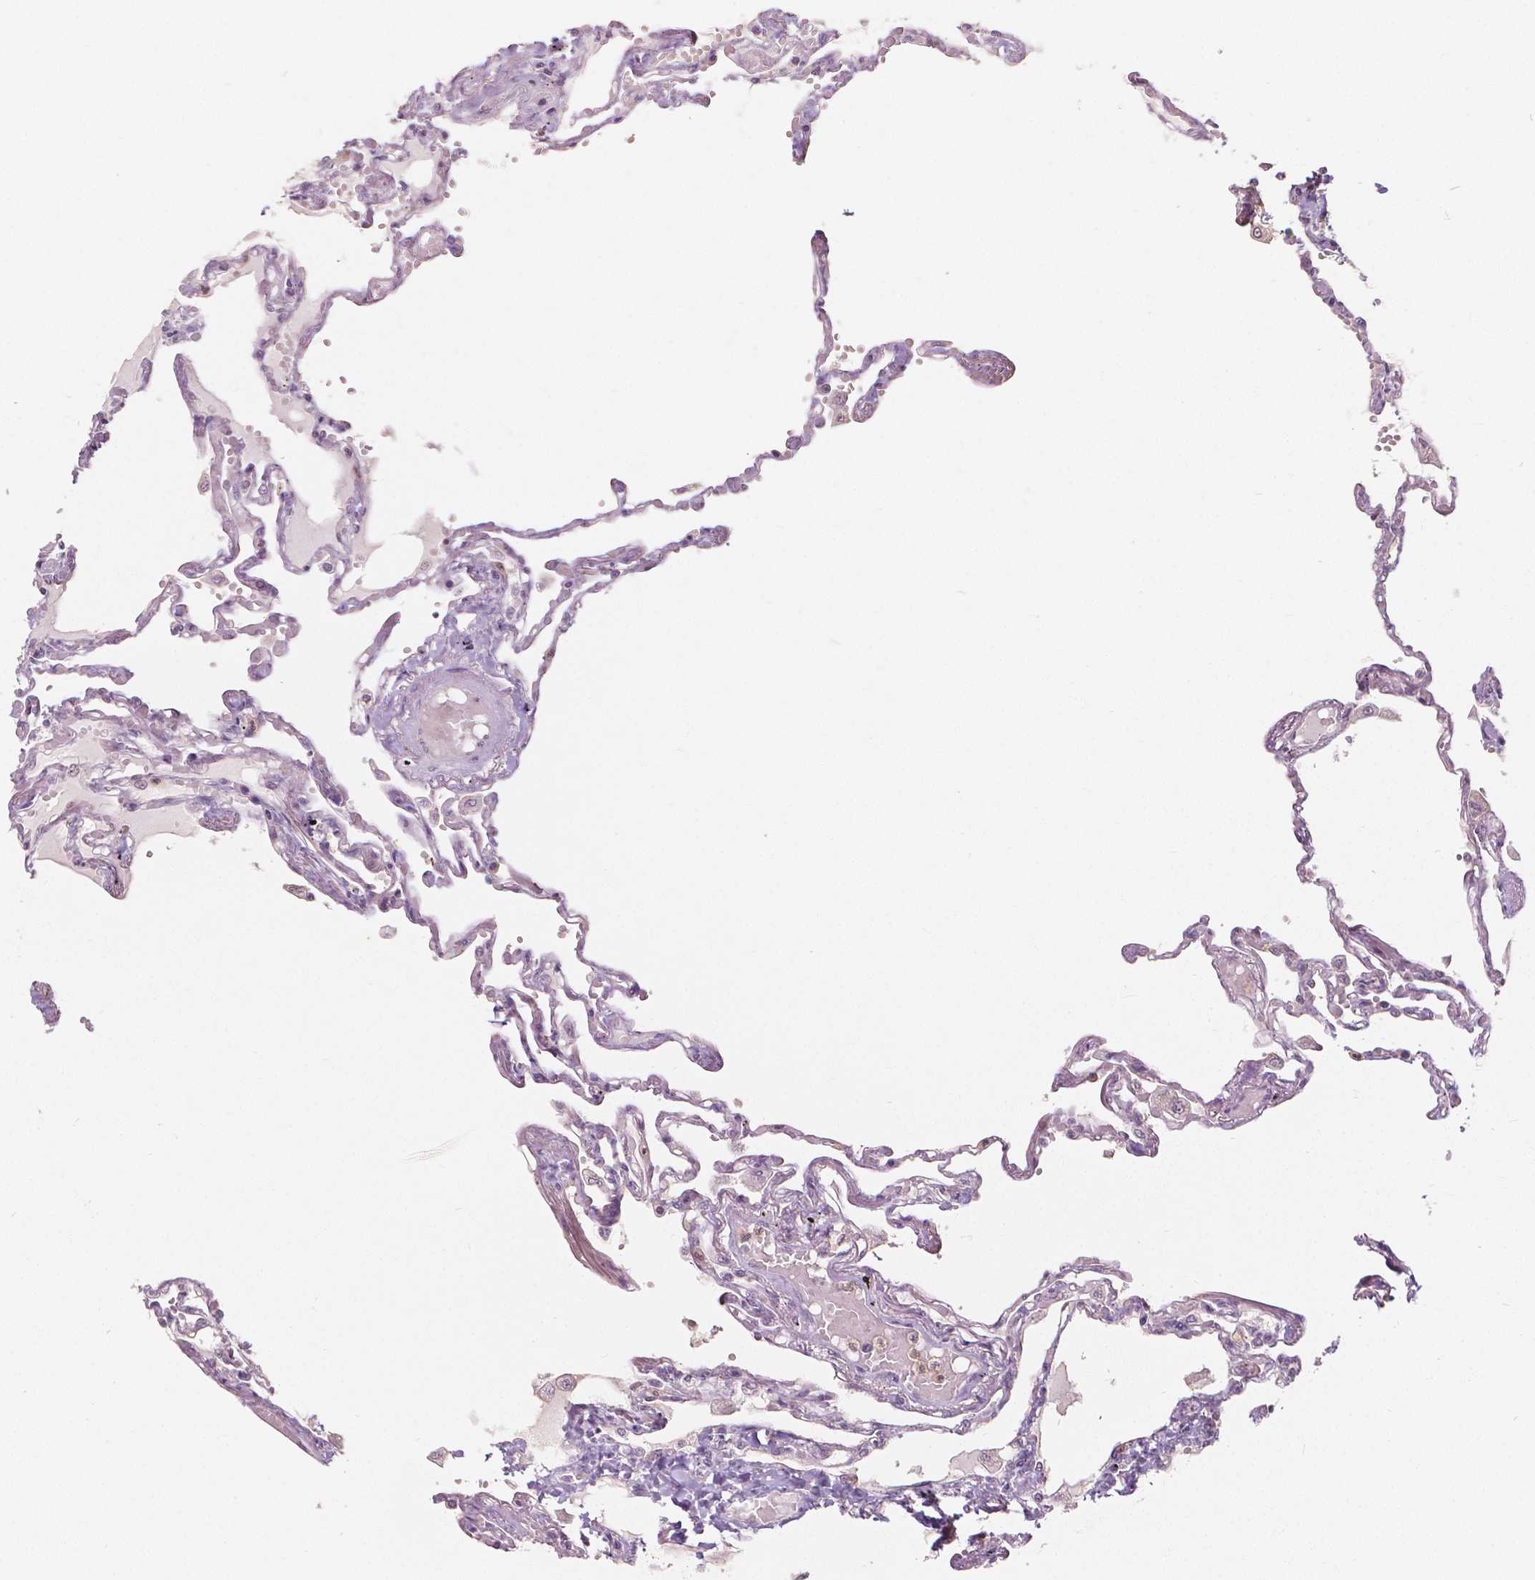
{"staining": {"intensity": "weak", "quantity": "25%-75%", "location": "nuclear"}, "tissue": "lung", "cell_type": "Alveolar cells", "image_type": "normal", "snomed": [{"axis": "morphology", "description": "Normal tissue, NOS"}, {"axis": "morphology", "description": "Adenocarcinoma, NOS"}, {"axis": "topography", "description": "Cartilage tissue"}, {"axis": "topography", "description": "Lung"}], "caption": "Weak nuclear expression is seen in approximately 25%-75% of alveolar cells in unremarkable lung. Nuclei are stained in blue.", "gene": "NAPRT", "patient": {"sex": "female", "age": 67}}